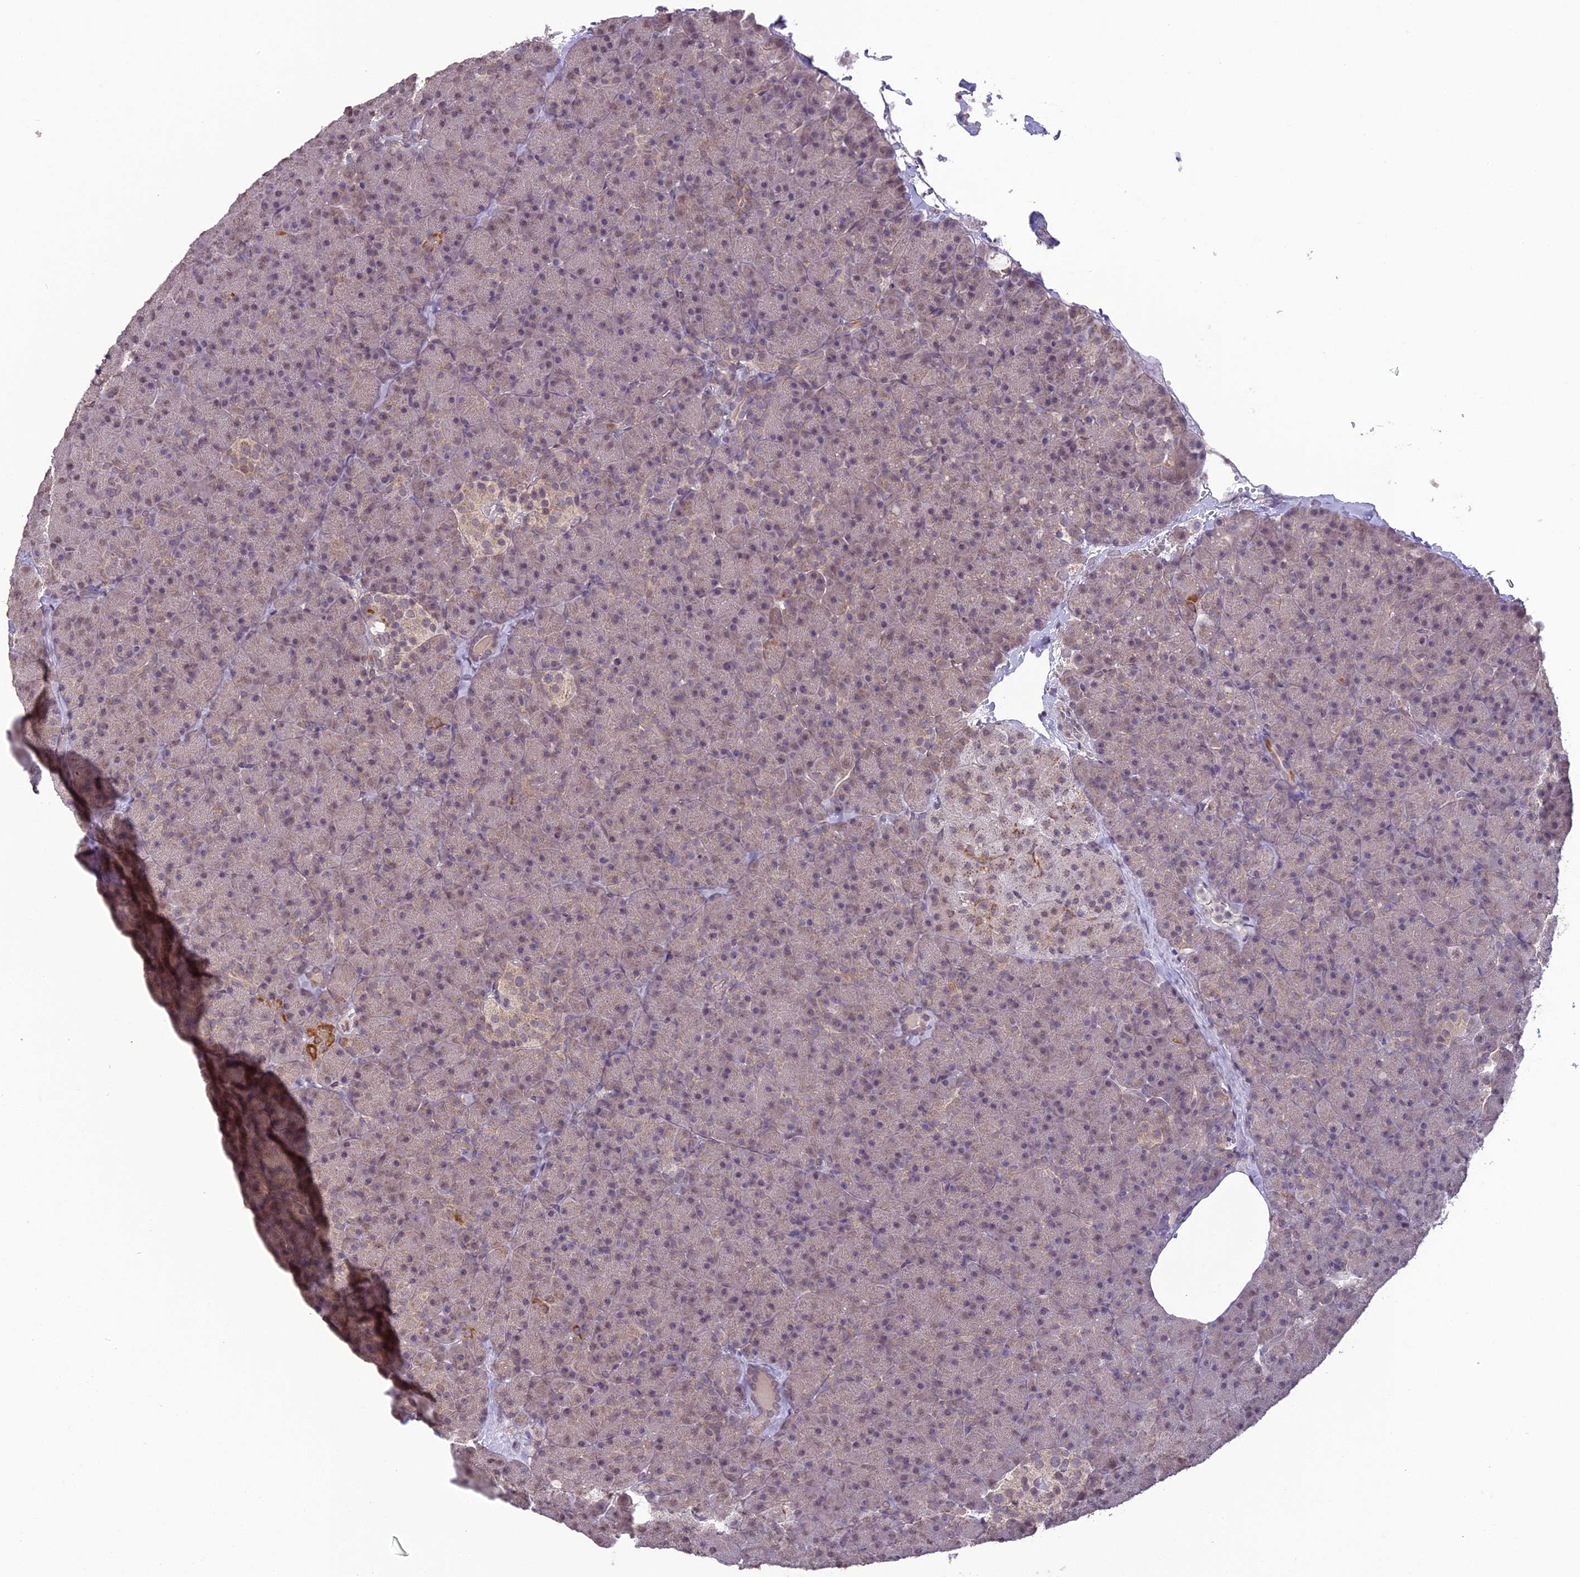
{"staining": {"intensity": "weak", "quantity": "25%-75%", "location": "cytoplasmic/membranous"}, "tissue": "pancreas", "cell_type": "Exocrine glandular cells", "image_type": "normal", "snomed": [{"axis": "morphology", "description": "Normal tissue, NOS"}, {"axis": "topography", "description": "Pancreas"}], "caption": "A low amount of weak cytoplasmic/membranous staining is appreciated in approximately 25%-75% of exocrine glandular cells in benign pancreas.", "gene": "ERG28", "patient": {"sex": "male", "age": 36}}